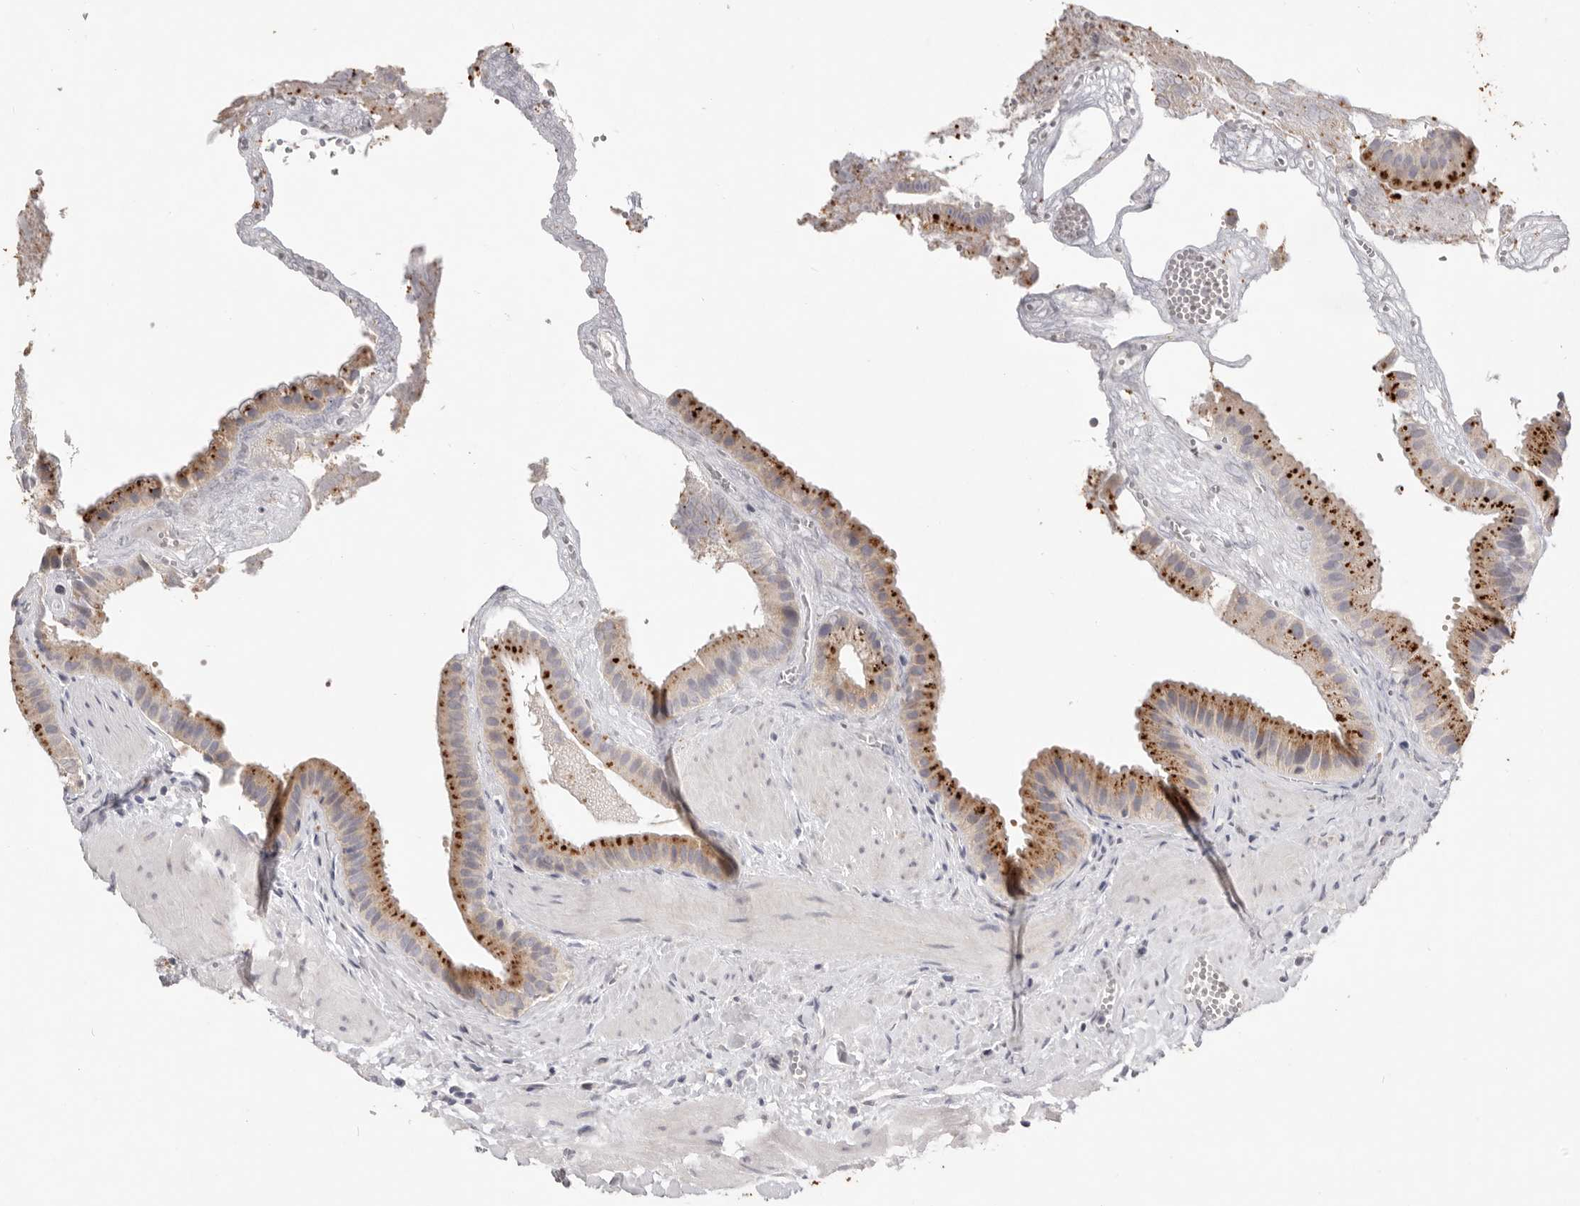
{"staining": {"intensity": "strong", "quantity": ">75%", "location": "cytoplasmic/membranous"}, "tissue": "gallbladder", "cell_type": "Glandular cells", "image_type": "normal", "snomed": [{"axis": "morphology", "description": "Normal tissue, NOS"}, {"axis": "topography", "description": "Gallbladder"}], "caption": "Gallbladder stained with DAB immunohistochemistry (IHC) shows high levels of strong cytoplasmic/membranous expression in about >75% of glandular cells.", "gene": "WDR77", "patient": {"sex": "male", "age": 55}}